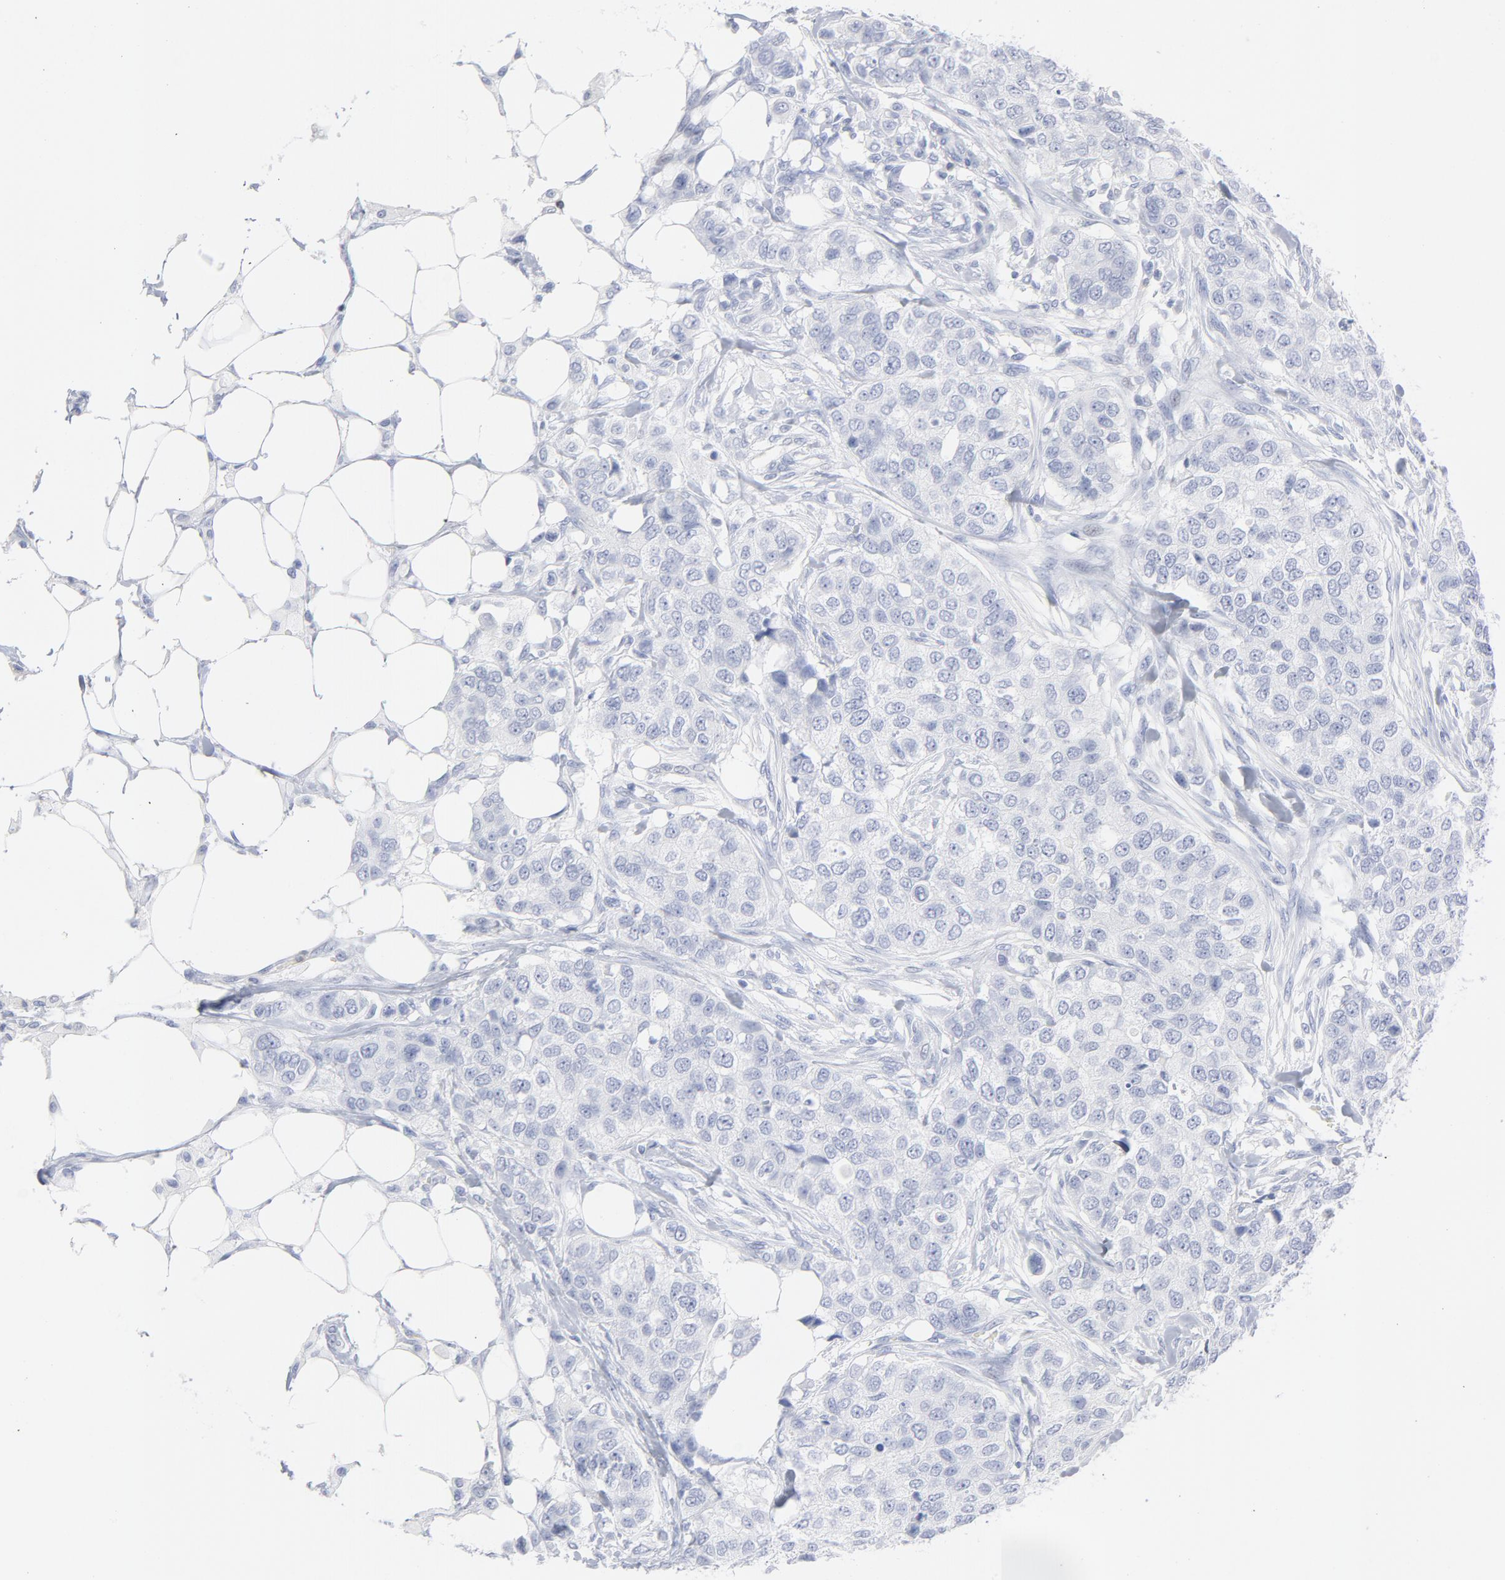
{"staining": {"intensity": "negative", "quantity": "none", "location": "none"}, "tissue": "breast cancer", "cell_type": "Tumor cells", "image_type": "cancer", "snomed": [{"axis": "morphology", "description": "Normal tissue, NOS"}, {"axis": "morphology", "description": "Duct carcinoma"}, {"axis": "topography", "description": "Breast"}], "caption": "There is no significant expression in tumor cells of intraductal carcinoma (breast).", "gene": "P2RY8", "patient": {"sex": "female", "age": 49}}